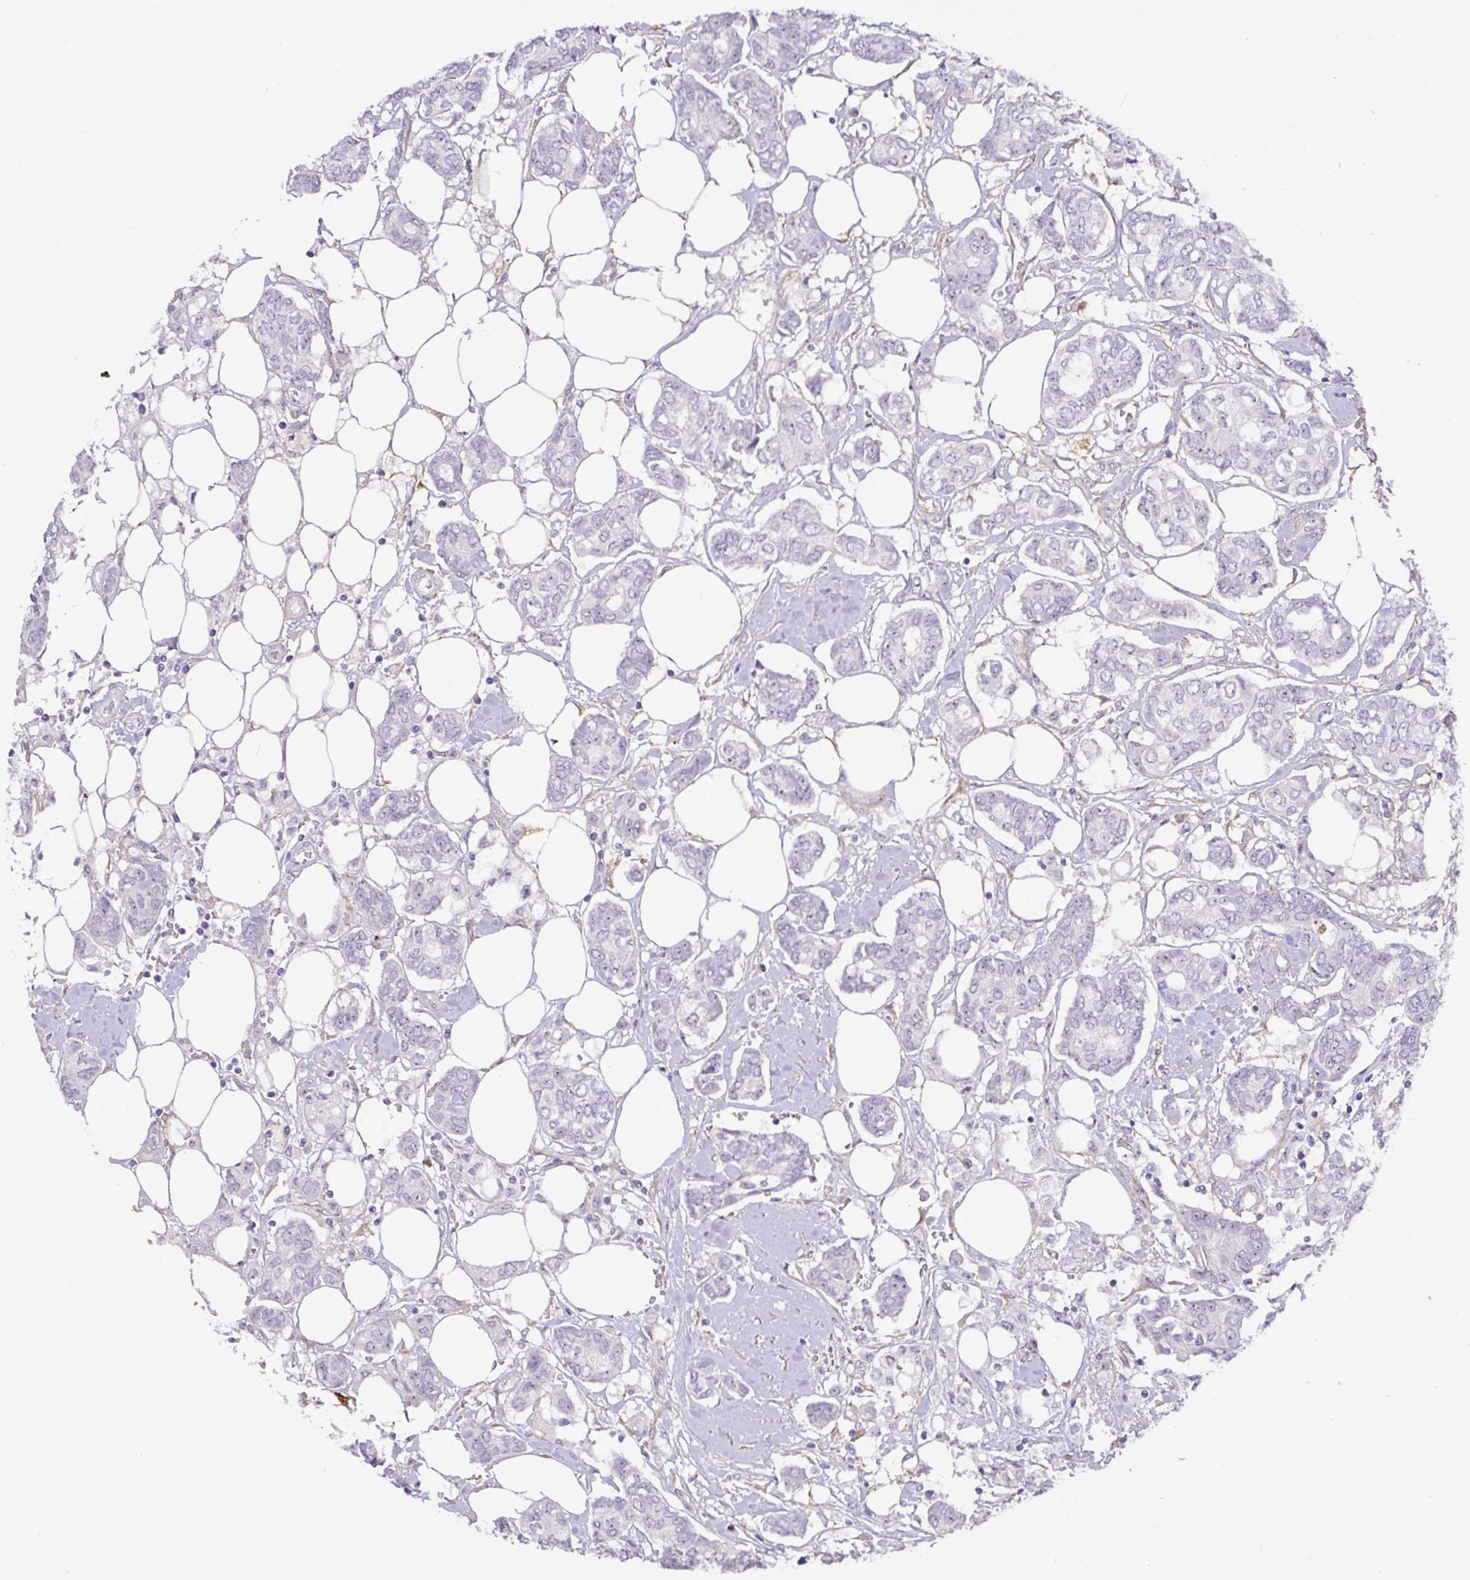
{"staining": {"intensity": "negative", "quantity": "none", "location": "none"}, "tissue": "breast cancer", "cell_type": "Tumor cells", "image_type": "cancer", "snomed": [{"axis": "morphology", "description": "Duct carcinoma"}, {"axis": "topography", "description": "Breast"}], "caption": "This is an immunohistochemistry histopathology image of human breast cancer (infiltrating ductal carcinoma). There is no staining in tumor cells.", "gene": "MXRA8", "patient": {"sex": "female", "age": 73}}